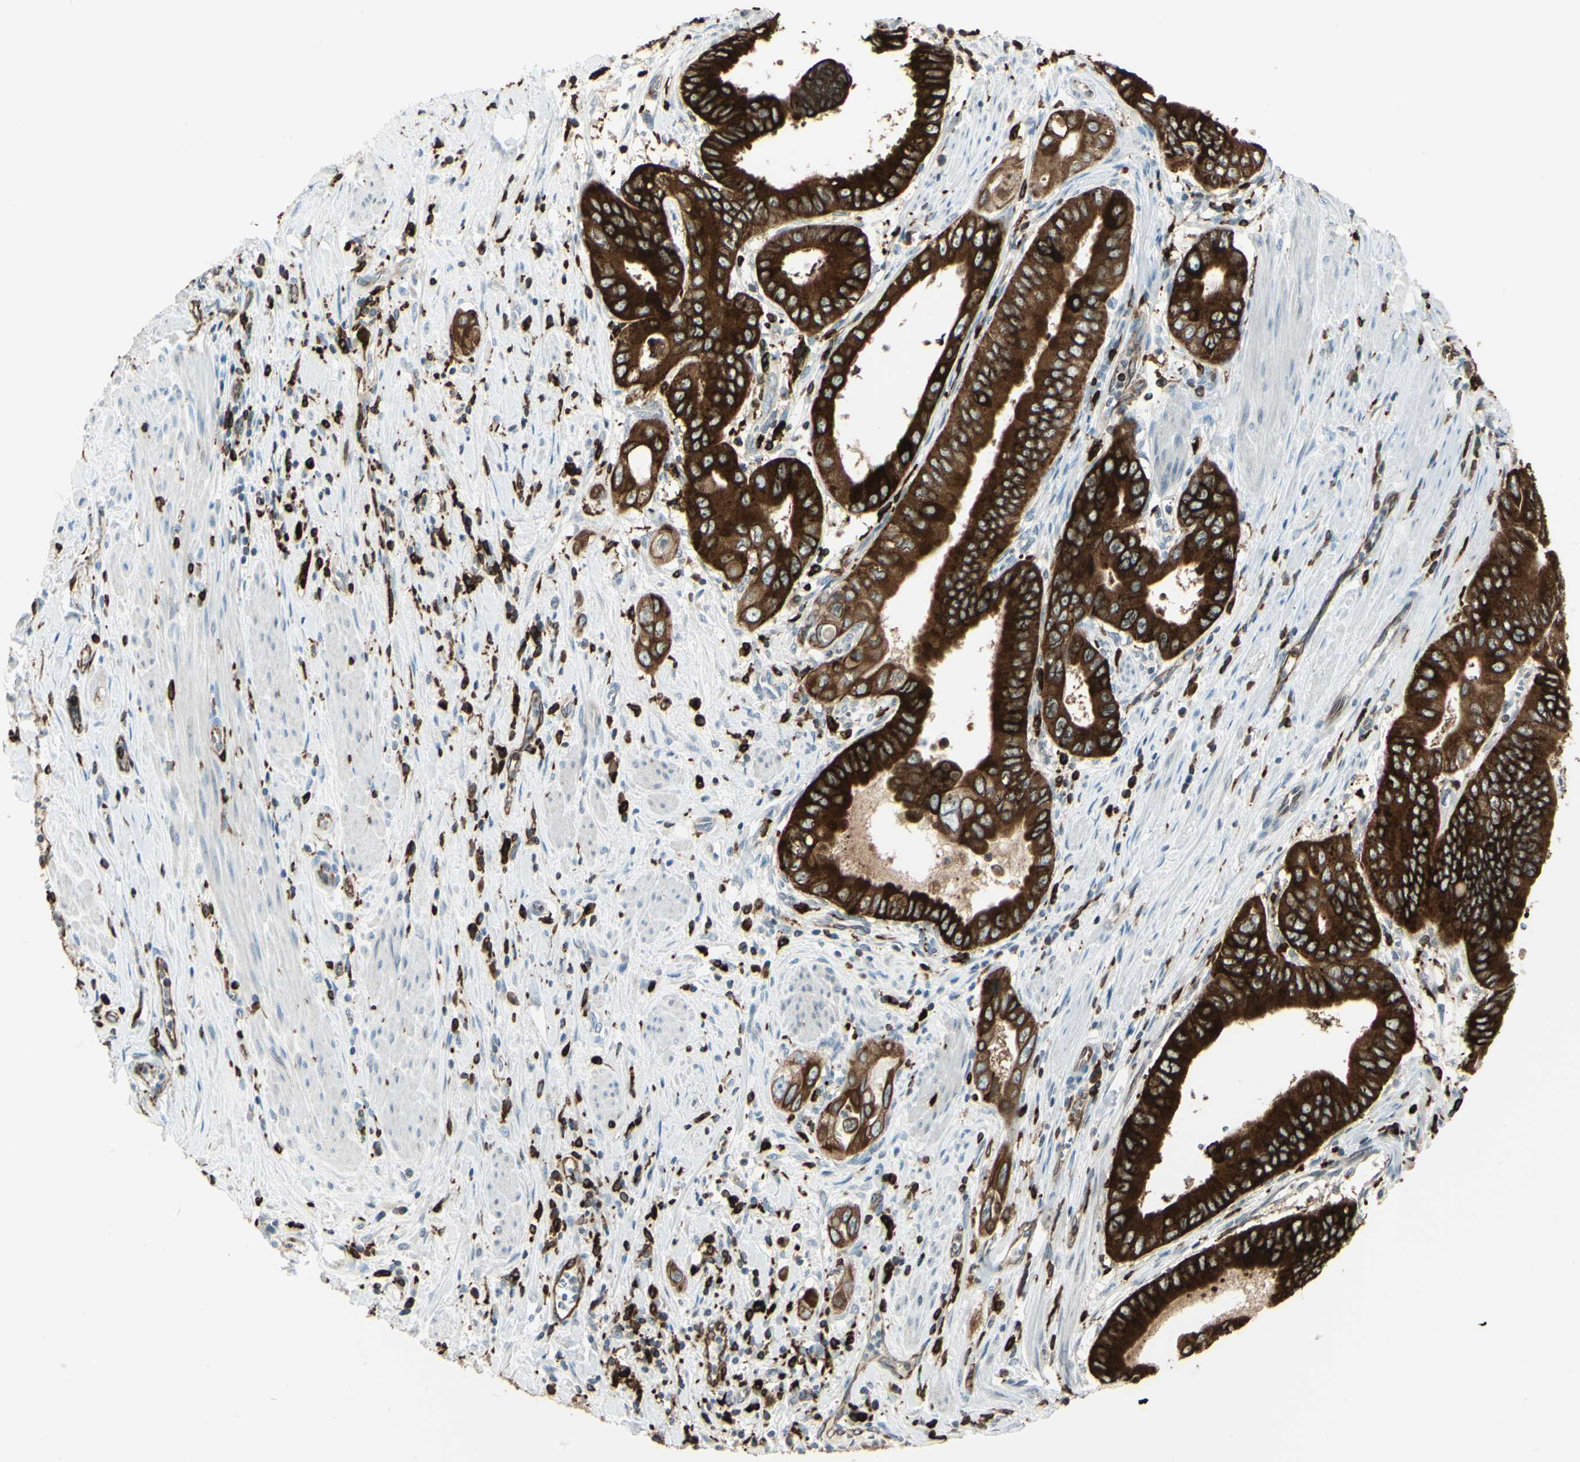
{"staining": {"intensity": "strong", "quantity": ">75%", "location": "cytoplasmic/membranous"}, "tissue": "pancreatic cancer", "cell_type": "Tumor cells", "image_type": "cancer", "snomed": [{"axis": "morphology", "description": "Normal tissue, NOS"}, {"axis": "topography", "description": "Lymph node"}], "caption": "Immunohistochemistry photomicrograph of human pancreatic cancer stained for a protein (brown), which displays high levels of strong cytoplasmic/membranous expression in about >75% of tumor cells.", "gene": "CD74", "patient": {"sex": "male", "age": 50}}